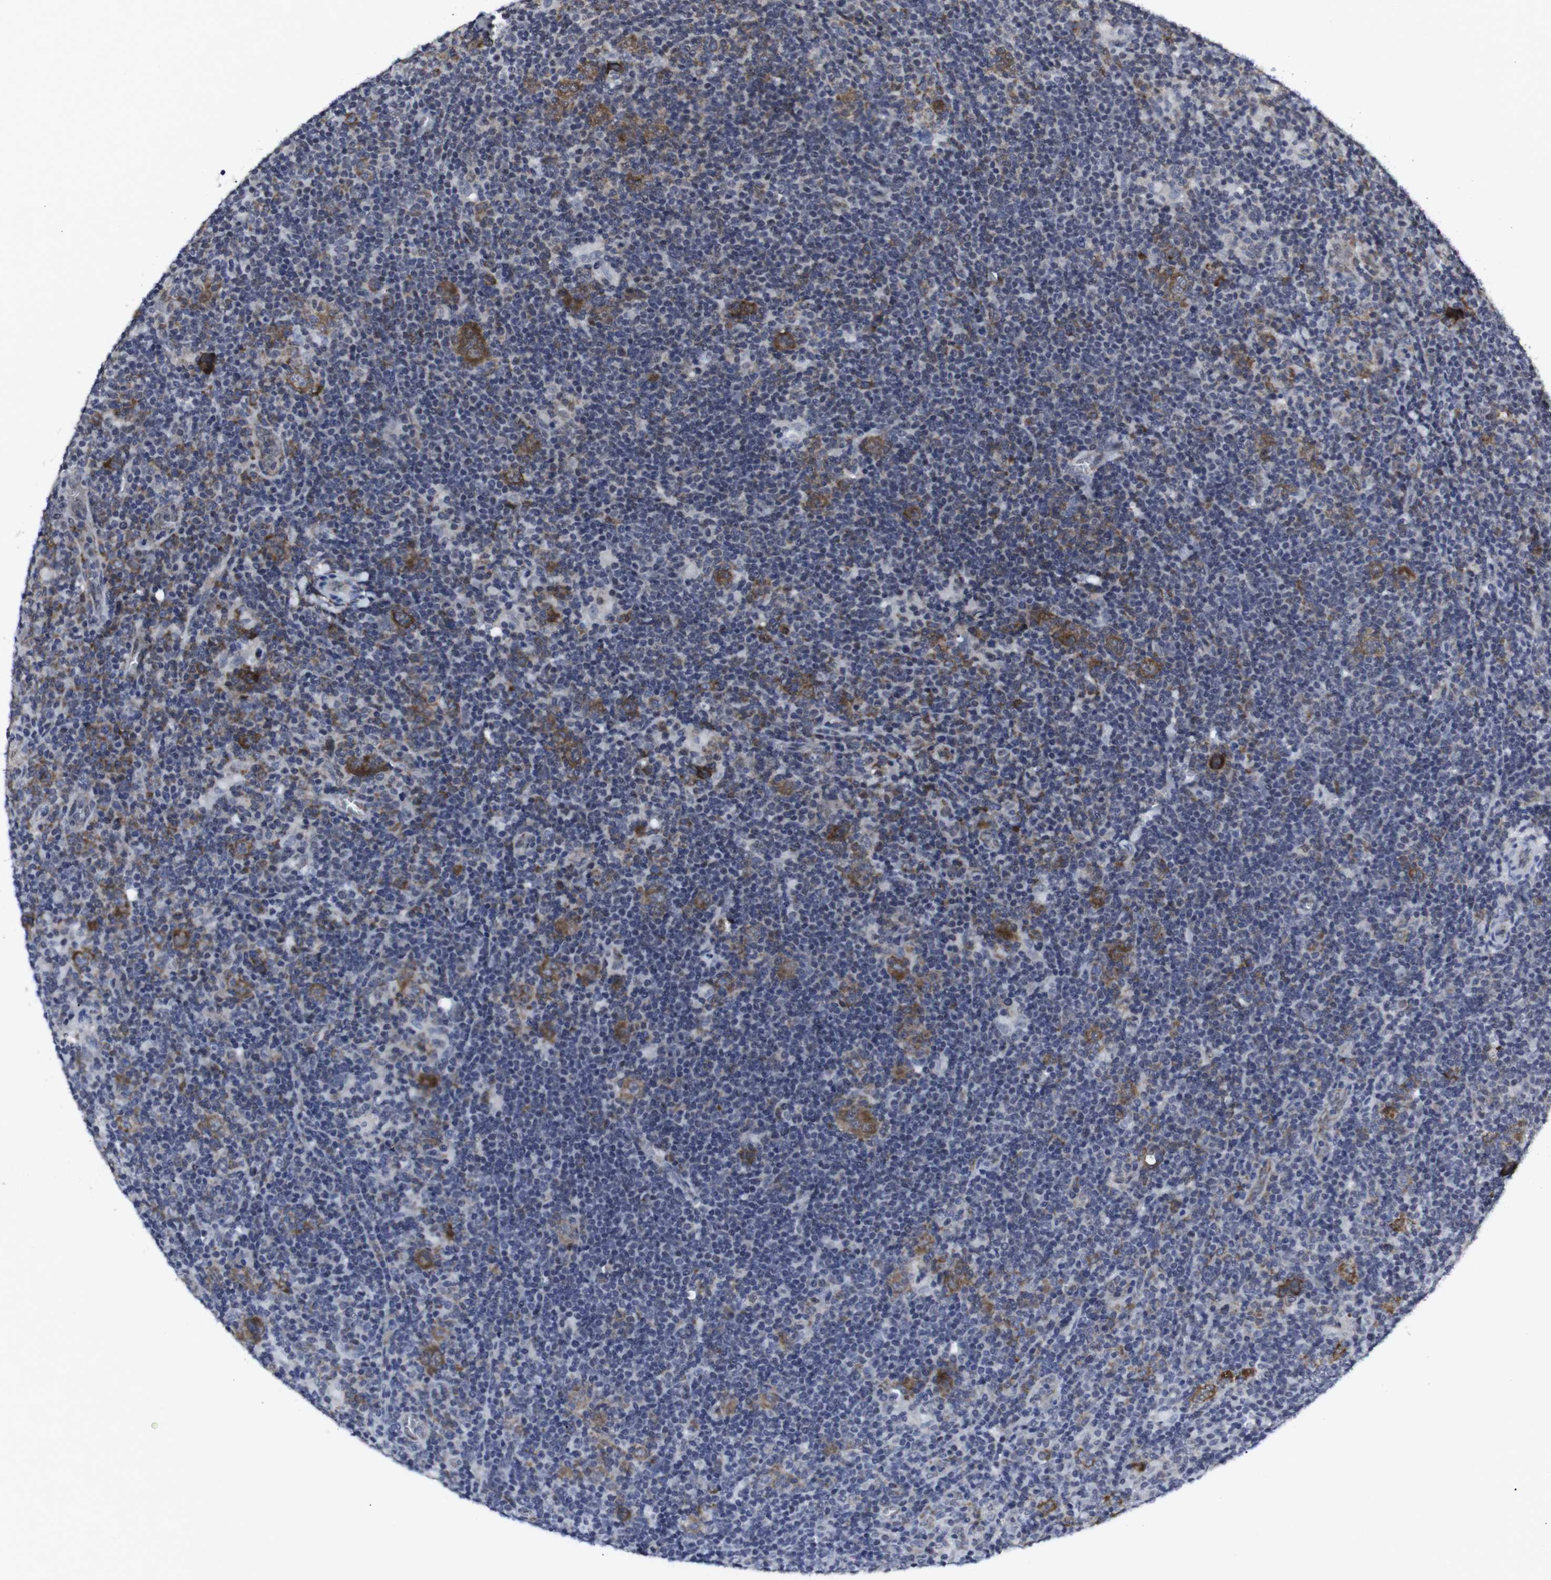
{"staining": {"intensity": "moderate", "quantity": ">75%", "location": "cytoplasmic/membranous"}, "tissue": "lymphoma", "cell_type": "Tumor cells", "image_type": "cancer", "snomed": [{"axis": "morphology", "description": "Hodgkin's disease, NOS"}, {"axis": "topography", "description": "Lymph node"}], "caption": "DAB (3,3'-diaminobenzidine) immunohistochemical staining of human Hodgkin's disease shows moderate cytoplasmic/membranous protein staining in approximately >75% of tumor cells.", "gene": "GEMIN2", "patient": {"sex": "female", "age": 57}}